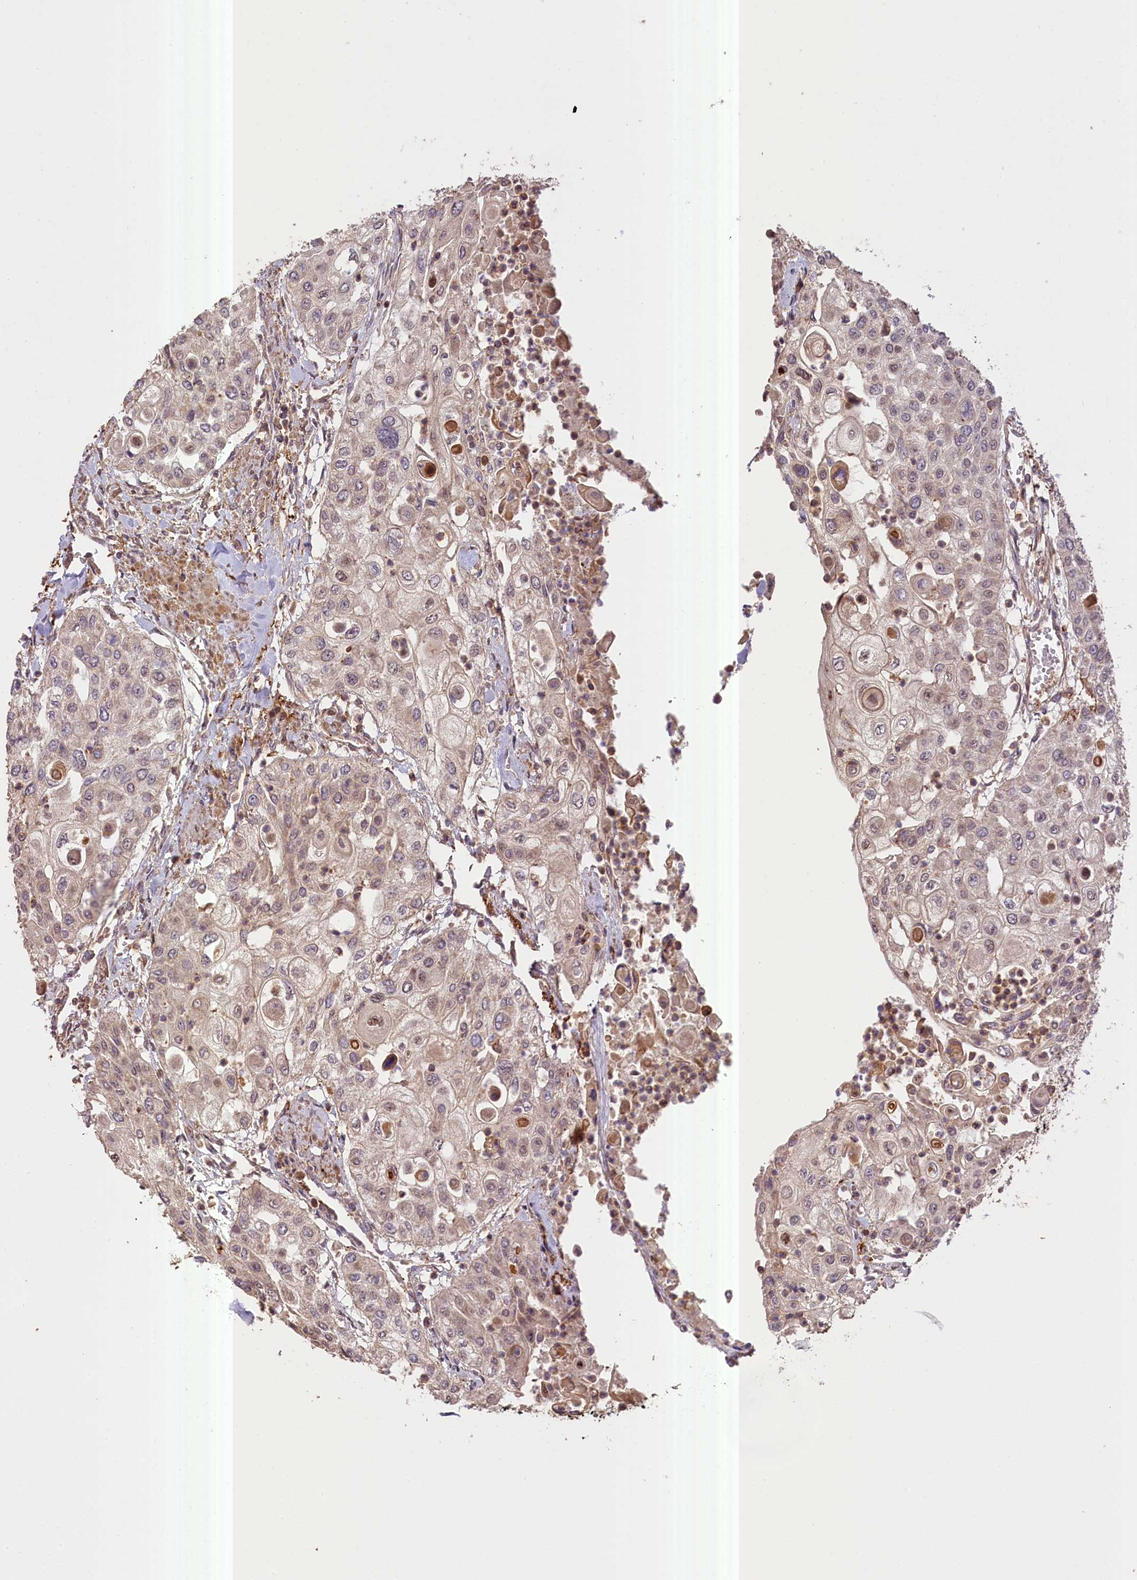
{"staining": {"intensity": "weak", "quantity": ">75%", "location": "cytoplasmic/membranous"}, "tissue": "urothelial cancer", "cell_type": "Tumor cells", "image_type": "cancer", "snomed": [{"axis": "morphology", "description": "Urothelial carcinoma, High grade"}, {"axis": "topography", "description": "Urinary bladder"}], "caption": "Urothelial cancer was stained to show a protein in brown. There is low levels of weak cytoplasmic/membranous expression in about >75% of tumor cells.", "gene": "FUZ", "patient": {"sex": "female", "age": 79}}